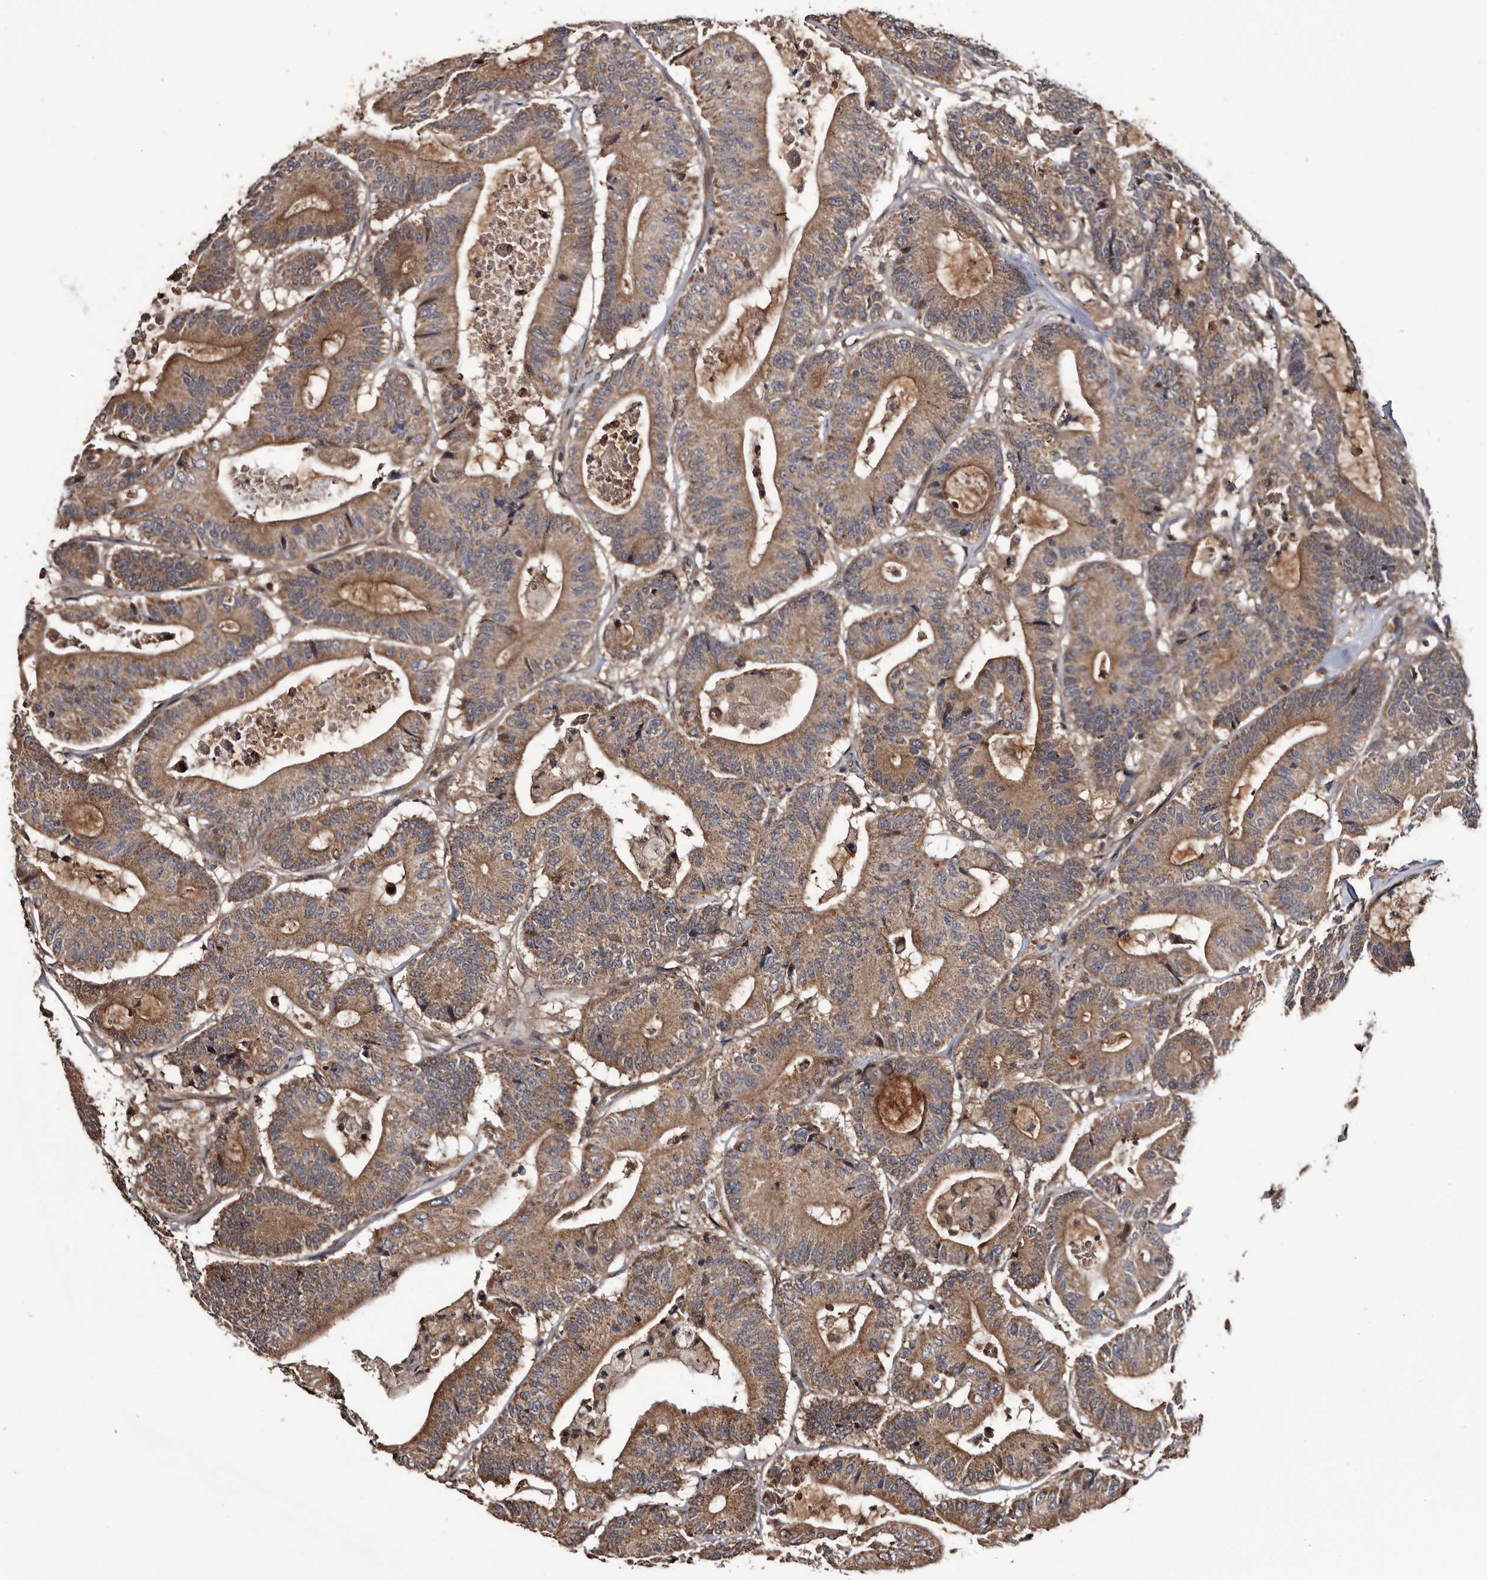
{"staining": {"intensity": "moderate", "quantity": ">75%", "location": "cytoplasmic/membranous"}, "tissue": "colorectal cancer", "cell_type": "Tumor cells", "image_type": "cancer", "snomed": [{"axis": "morphology", "description": "Adenocarcinoma, NOS"}, {"axis": "topography", "description": "Colon"}], "caption": "Immunohistochemistry (DAB (3,3'-diaminobenzidine)) staining of colorectal cancer (adenocarcinoma) reveals moderate cytoplasmic/membranous protein expression in approximately >75% of tumor cells. Nuclei are stained in blue.", "gene": "TTI2", "patient": {"sex": "female", "age": 84}}